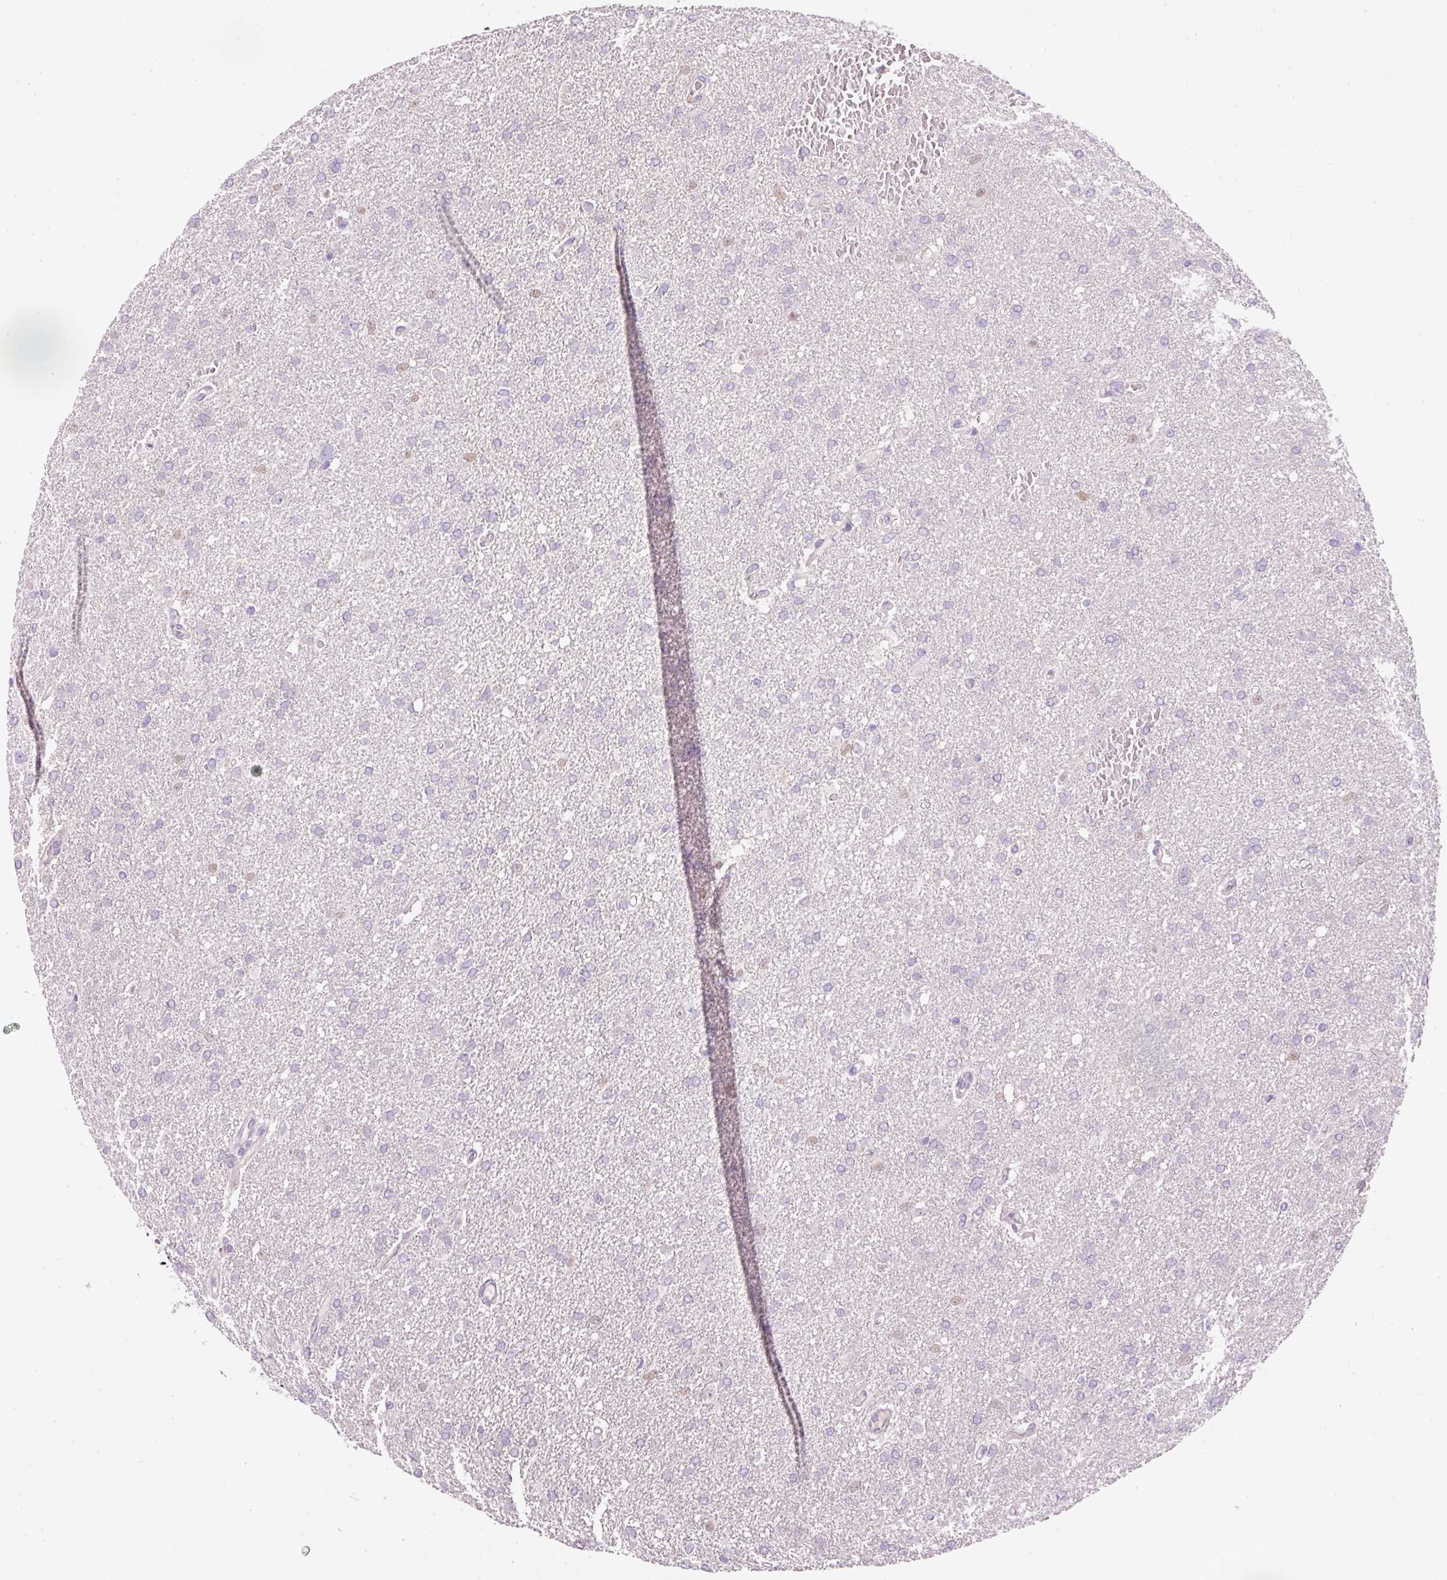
{"staining": {"intensity": "negative", "quantity": "none", "location": "none"}, "tissue": "glioma", "cell_type": "Tumor cells", "image_type": "cancer", "snomed": [{"axis": "morphology", "description": "Glioma, malignant, High grade"}, {"axis": "topography", "description": "Cerebral cortex"}], "caption": "This photomicrograph is of malignant glioma (high-grade) stained with immunohistochemistry to label a protein in brown with the nuclei are counter-stained blue. There is no positivity in tumor cells. Brightfield microscopy of IHC stained with DAB (brown) and hematoxylin (blue), captured at high magnification.", "gene": "KPNA5", "patient": {"sex": "female", "age": 36}}